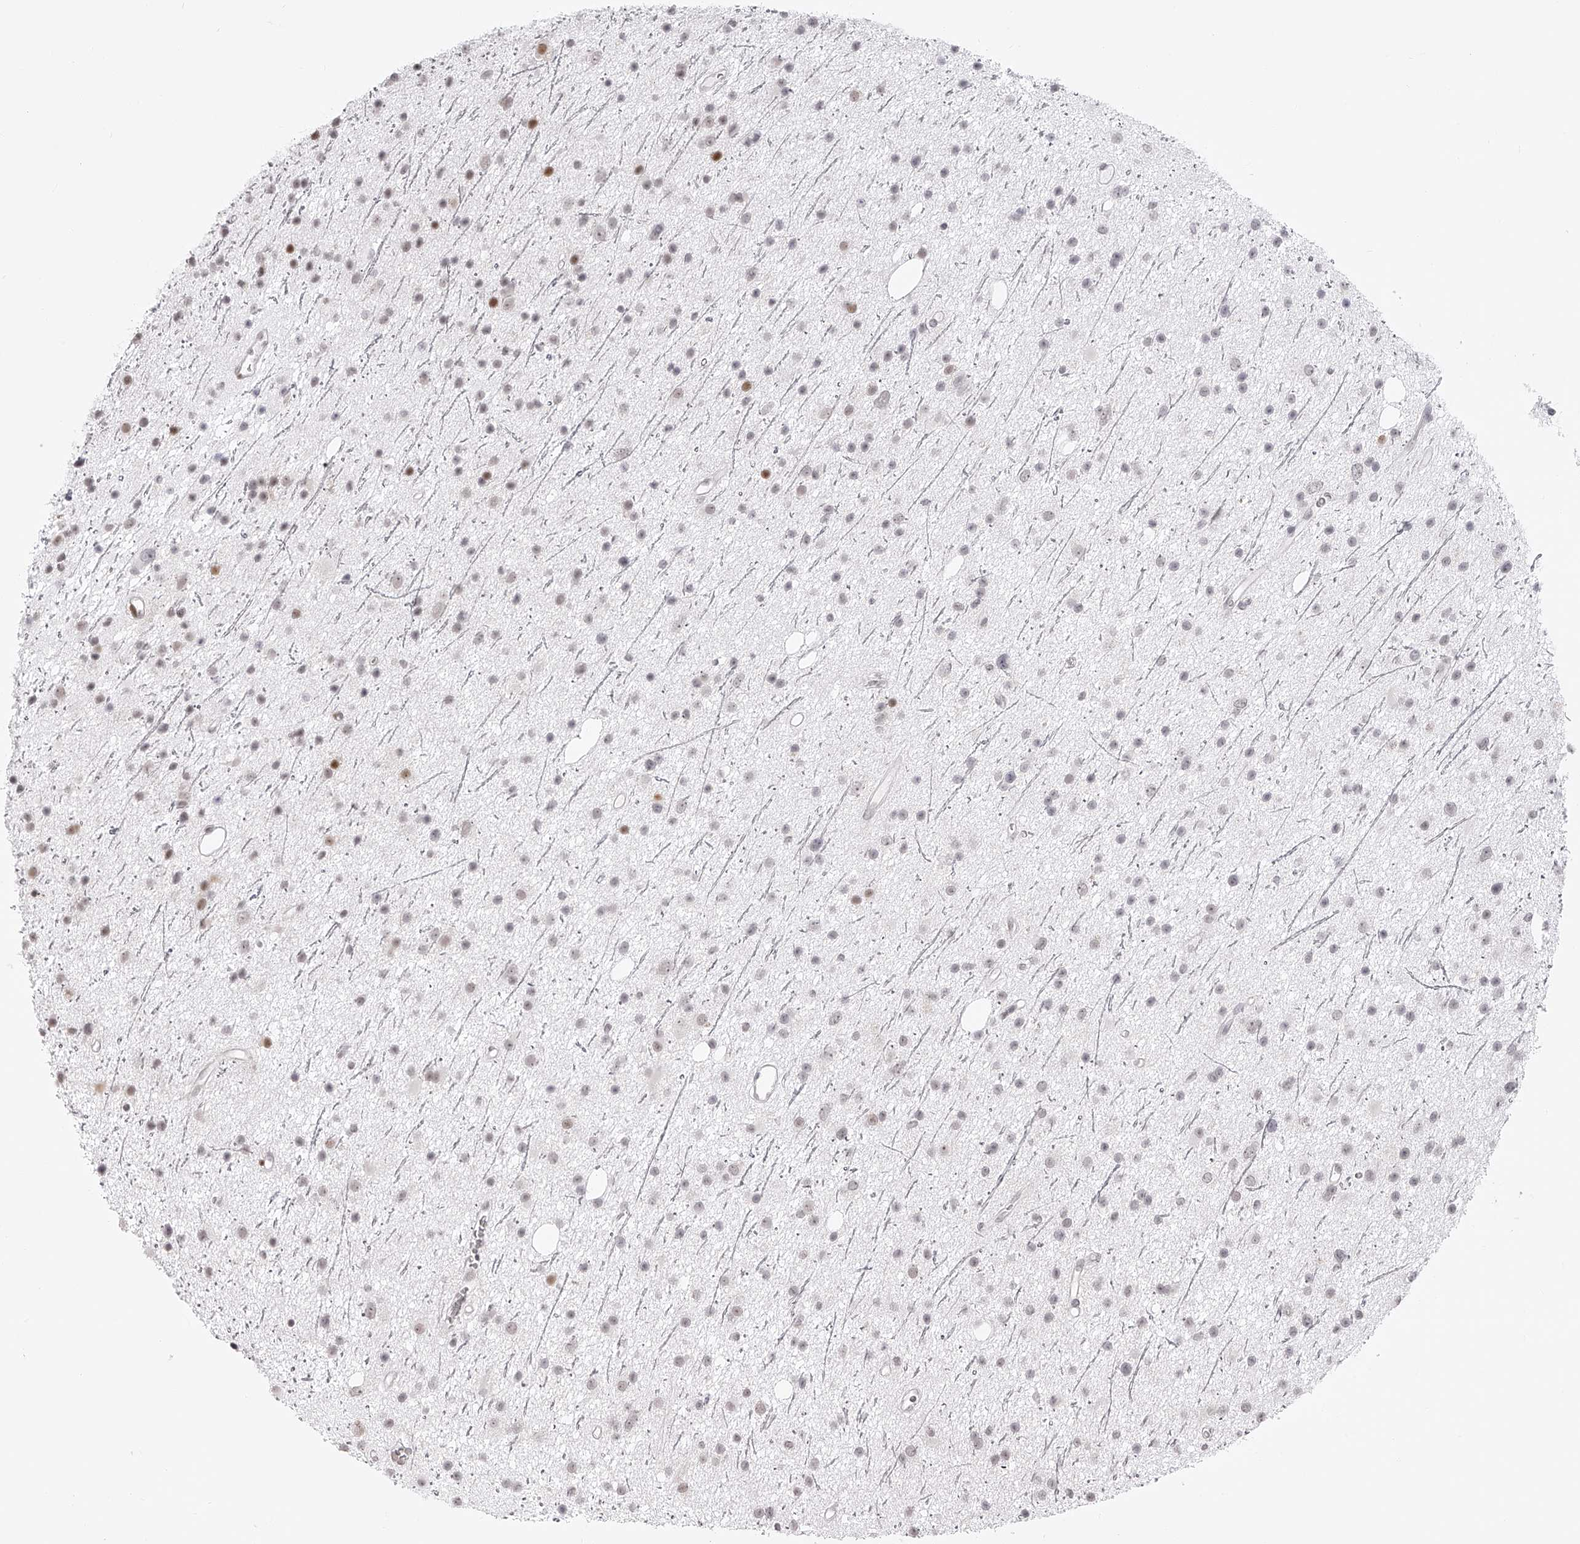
{"staining": {"intensity": "moderate", "quantity": "<25%", "location": "nuclear"}, "tissue": "glioma", "cell_type": "Tumor cells", "image_type": "cancer", "snomed": [{"axis": "morphology", "description": "Glioma, malignant, Low grade"}, {"axis": "topography", "description": "Cerebral cortex"}], "caption": "Brown immunohistochemical staining in glioma reveals moderate nuclear expression in approximately <25% of tumor cells. Immunohistochemistry (ihc) stains the protein in brown and the nuclei are stained blue.", "gene": "PLEKHG1", "patient": {"sex": "female", "age": 39}}